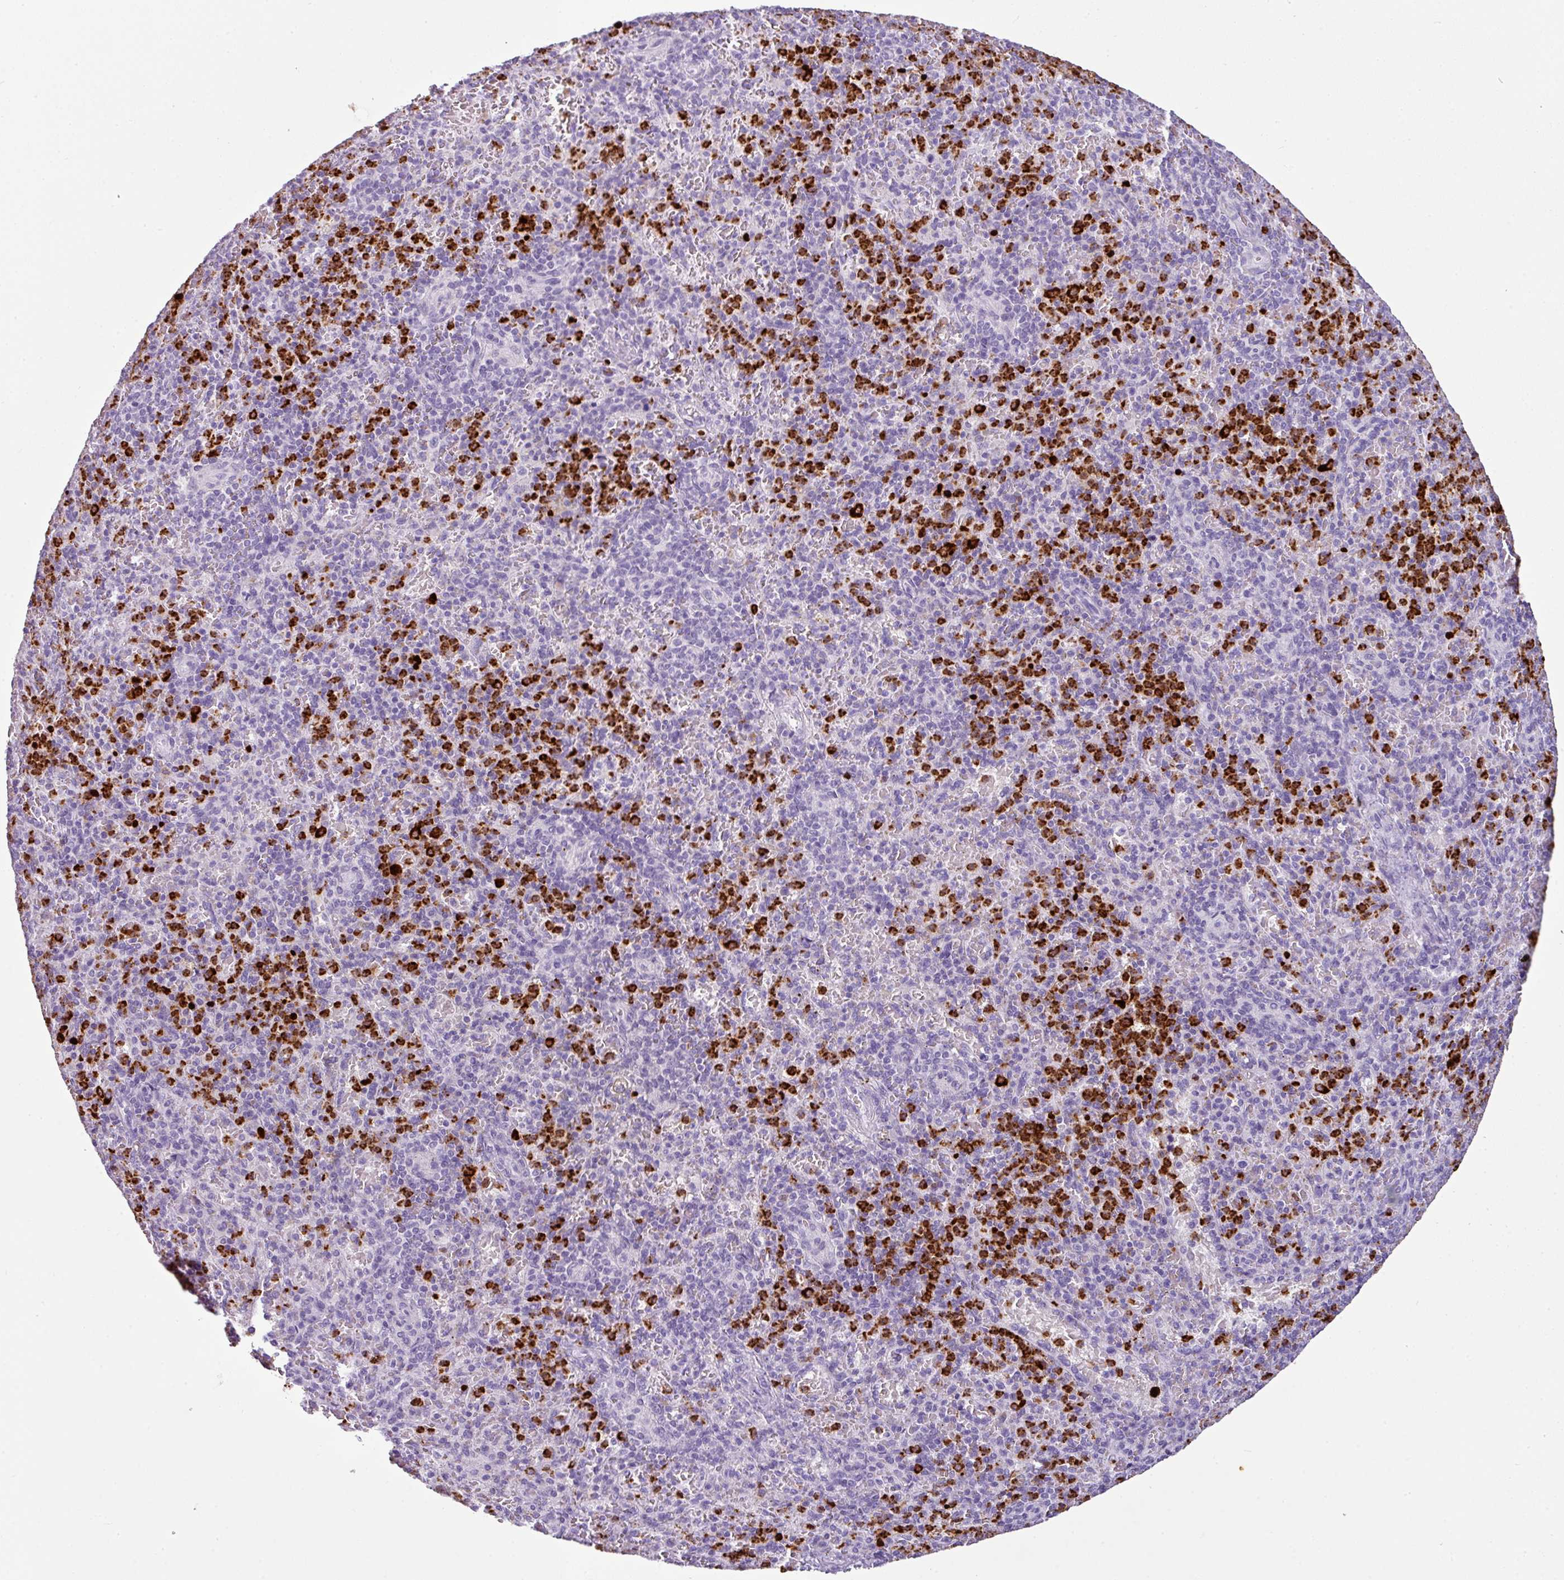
{"staining": {"intensity": "strong", "quantity": "25%-75%", "location": "cytoplasmic/membranous"}, "tissue": "spleen", "cell_type": "Cells in red pulp", "image_type": "normal", "snomed": [{"axis": "morphology", "description": "Normal tissue, NOS"}, {"axis": "topography", "description": "Spleen"}], "caption": "Immunohistochemistry (IHC) of benign human spleen reveals high levels of strong cytoplasmic/membranous staining in approximately 25%-75% of cells in red pulp. (DAB (3,3'-diaminobenzidine) = brown stain, brightfield microscopy at high magnification).", "gene": "CTSG", "patient": {"sex": "female", "age": 74}}